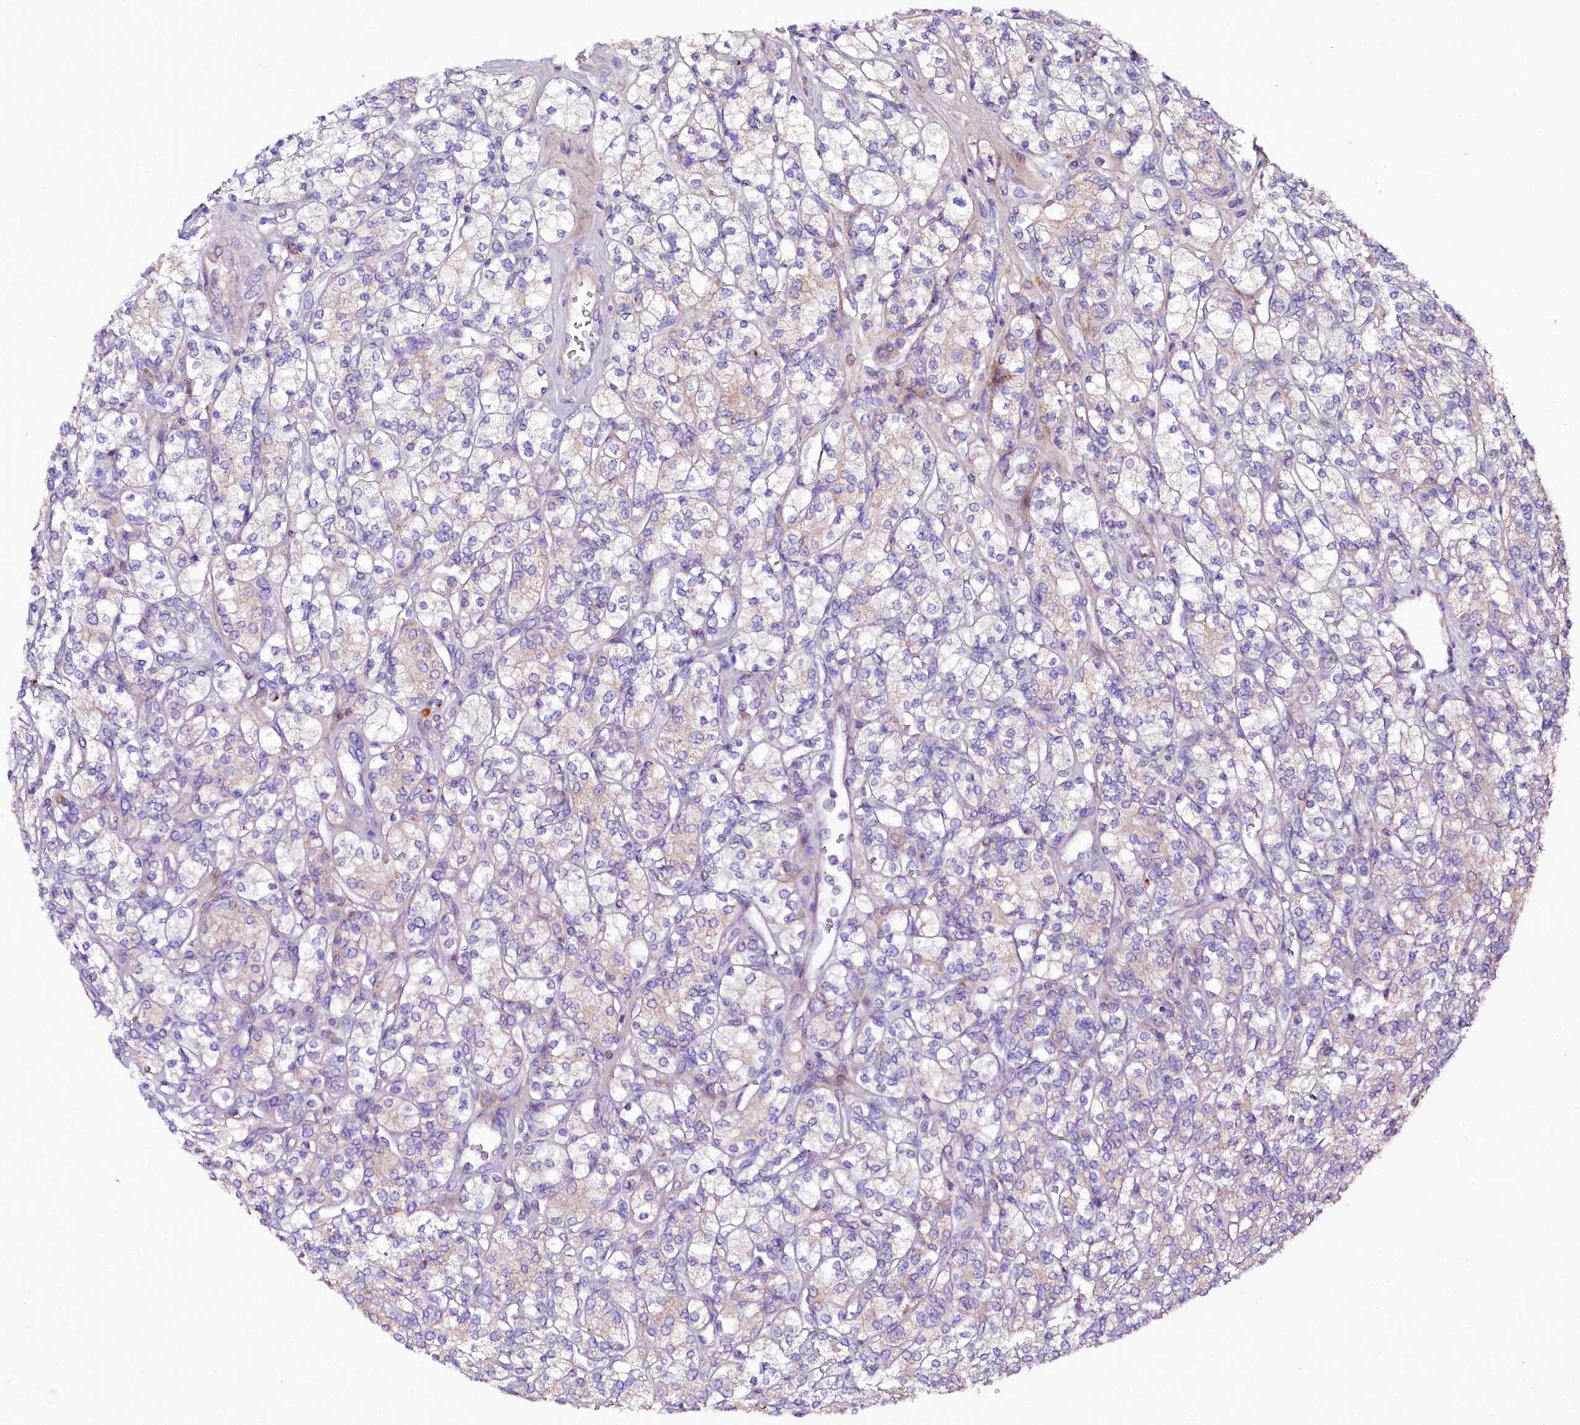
{"staining": {"intensity": "negative", "quantity": "none", "location": "none"}, "tissue": "renal cancer", "cell_type": "Tumor cells", "image_type": "cancer", "snomed": [{"axis": "morphology", "description": "Adenocarcinoma, NOS"}, {"axis": "topography", "description": "Kidney"}], "caption": "A micrograph of renal cancer stained for a protein demonstrates no brown staining in tumor cells.", "gene": "ZNF45", "patient": {"sex": "male", "age": 77}}